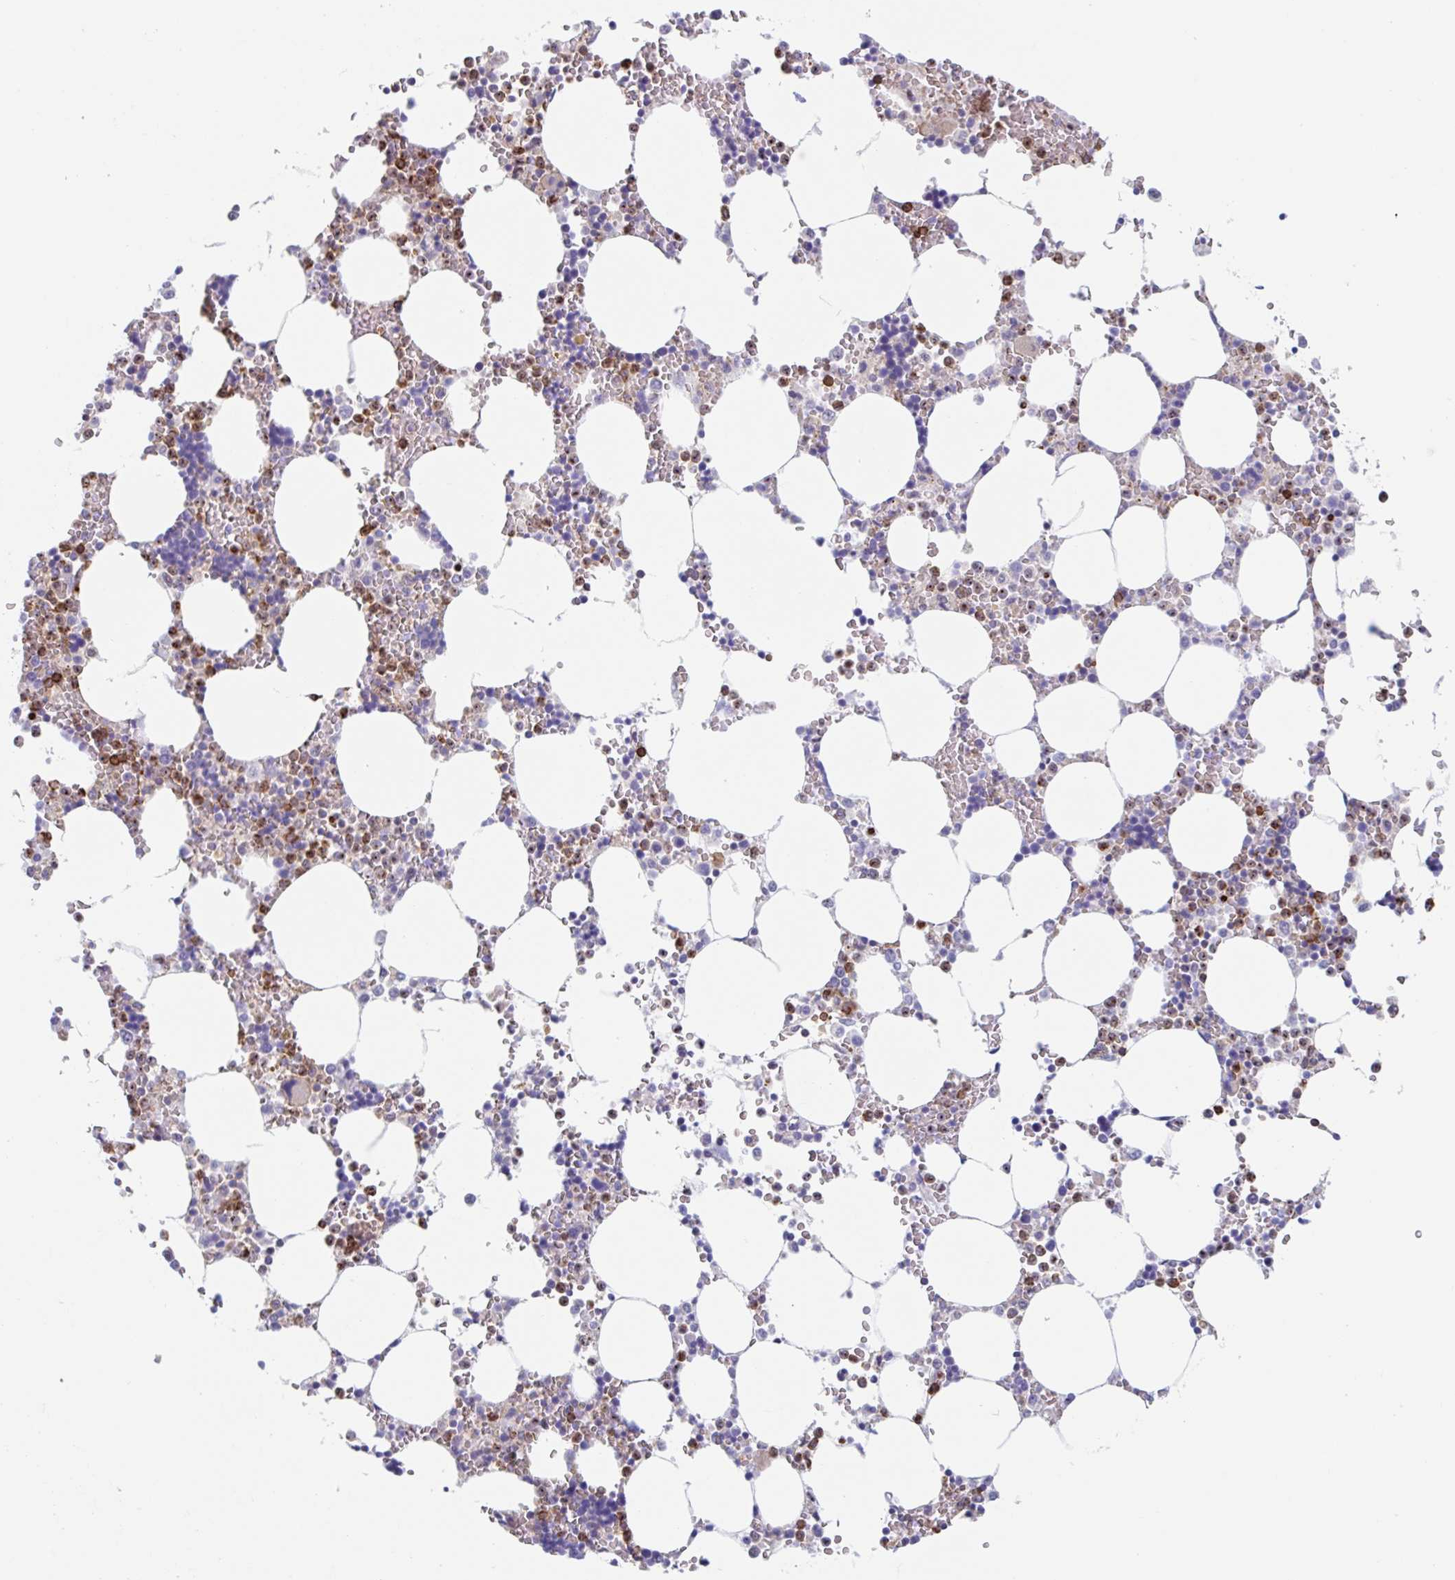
{"staining": {"intensity": "moderate", "quantity": "25%-75%", "location": "cytoplasmic/membranous,nuclear"}, "tissue": "bone marrow", "cell_type": "Hematopoietic cells", "image_type": "normal", "snomed": [{"axis": "morphology", "description": "Normal tissue, NOS"}, {"axis": "topography", "description": "Bone marrow"}], "caption": "Approximately 25%-75% of hematopoietic cells in normal human bone marrow reveal moderate cytoplasmic/membranous,nuclear protein positivity as visualized by brown immunohistochemical staining.", "gene": "EFHD1", "patient": {"sex": "male", "age": 64}}